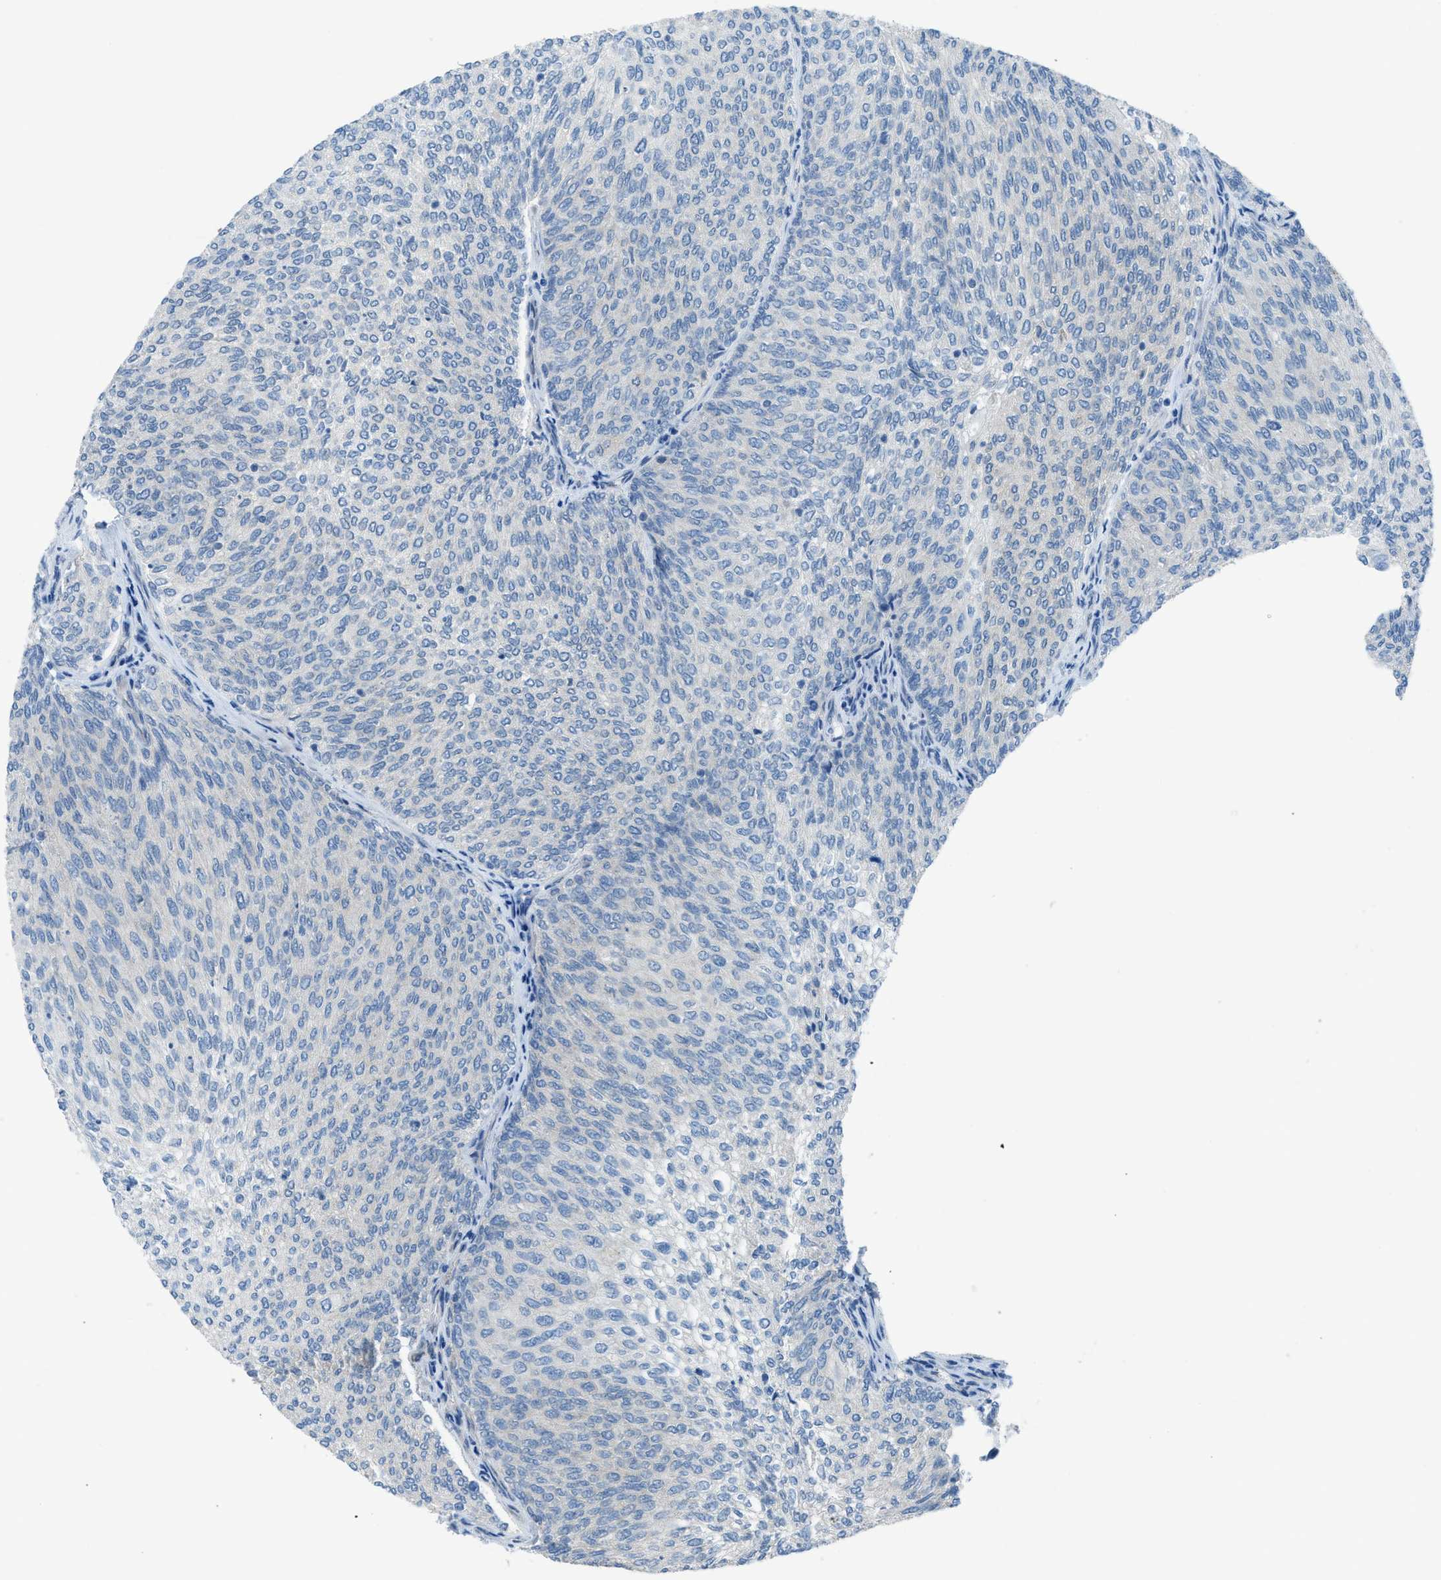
{"staining": {"intensity": "negative", "quantity": "none", "location": "none"}, "tissue": "urothelial cancer", "cell_type": "Tumor cells", "image_type": "cancer", "snomed": [{"axis": "morphology", "description": "Urothelial carcinoma, Low grade"}, {"axis": "topography", "description": "Urinary bladder"}], "caption": "Human urothelial cancer stained for a protein using IHC exhibits no expression in tumor cells.", "gene": "PRKN", "patient": {"sex": "female", "age": 79}}